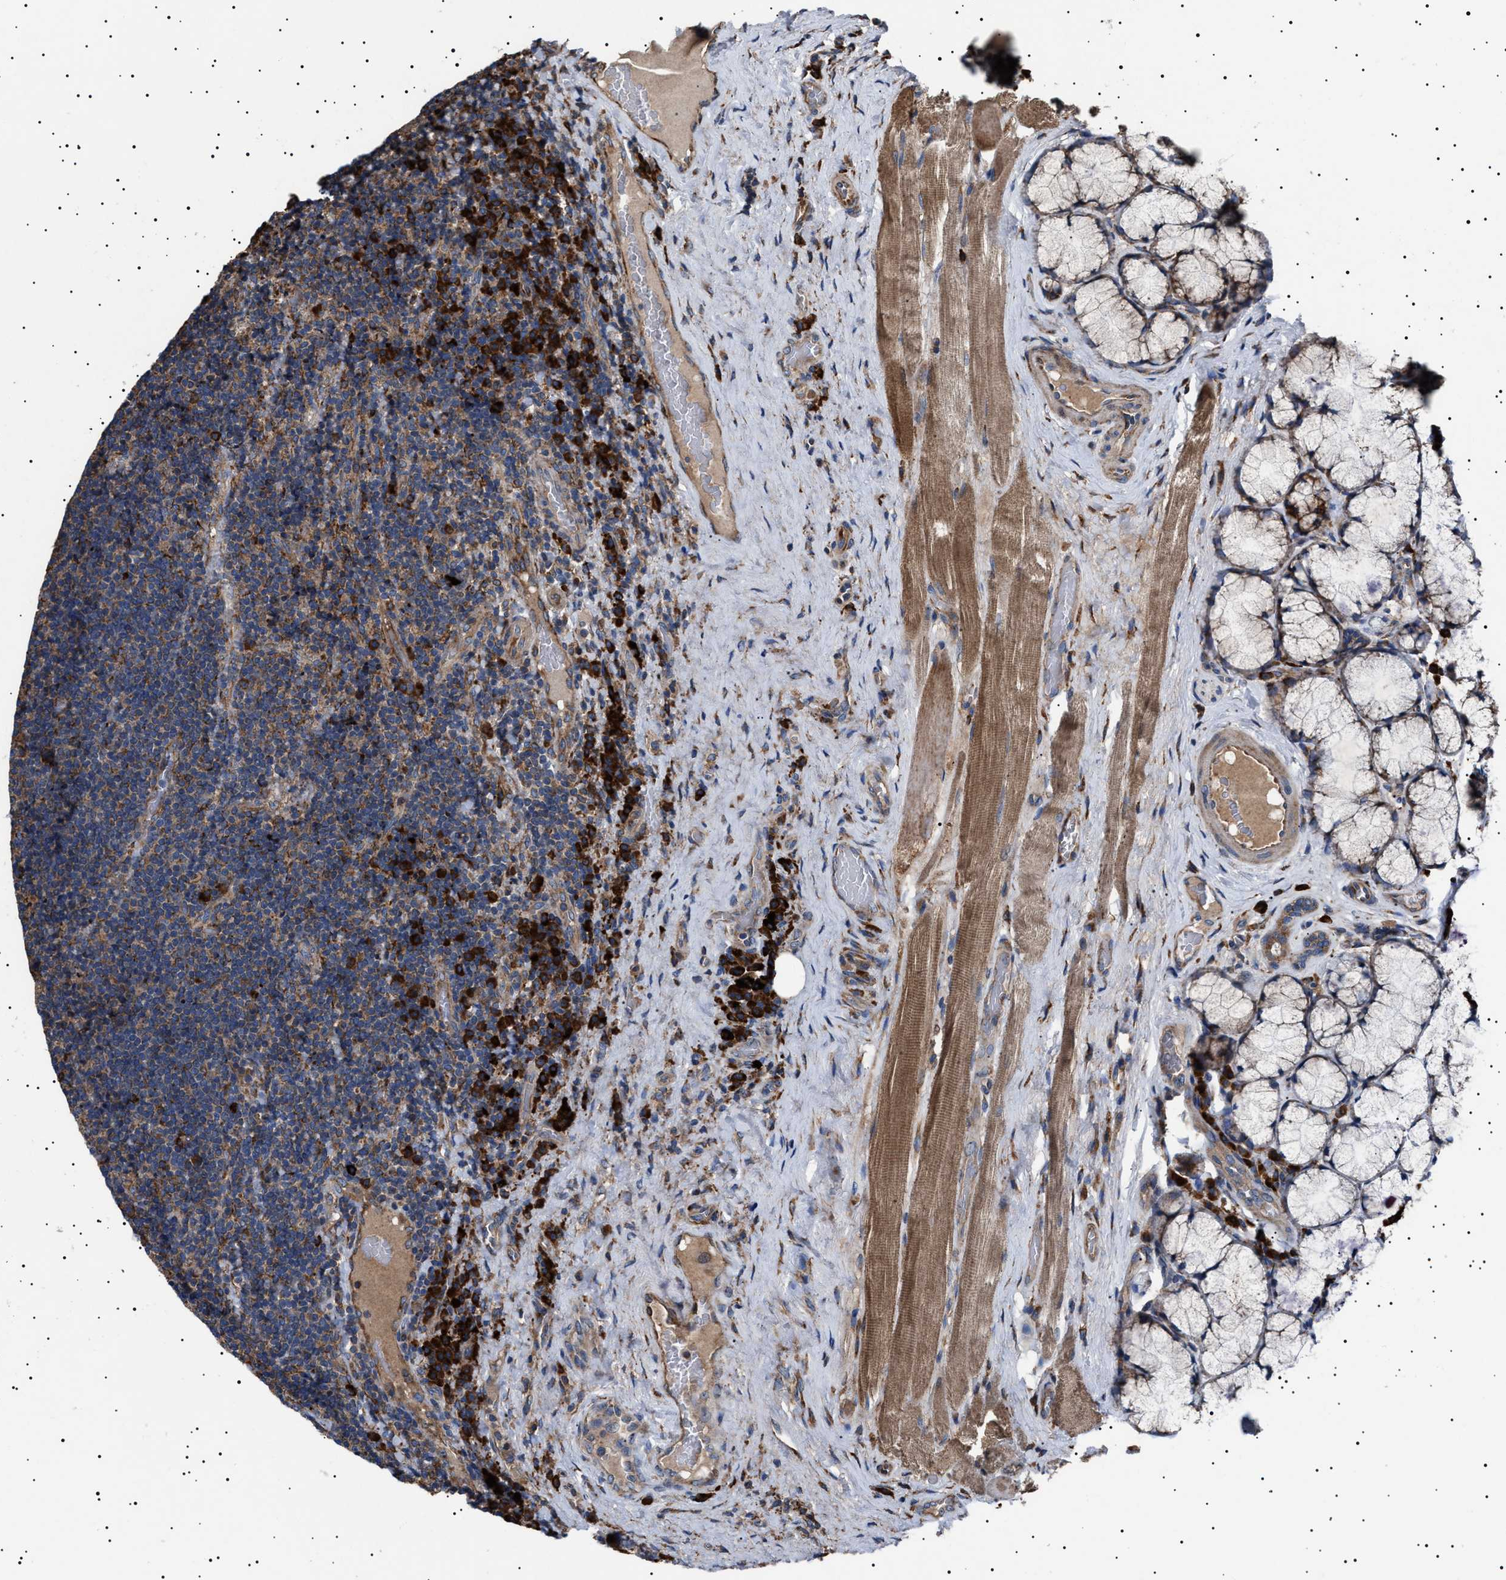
{"staining": {"intensity": "moderate", "quantity": ">75%", "location": "cytoplasmic/membranous"}, "tissue": "lymphoma", "cell_type": "Tumor cells", "image_type": "cancer", "snomed": [{"axis": "morphology", "description": "Malignant lymphoma, non-Hodgkin's type, High grade"}, {"axis": "topography", "description": "Tonsil"}], "caption": "Tumor cells display medium levels of moderate cytoplasmic/membranous expression in about >75% of cells in human high-grade malignant lymphoma, non-Hodgkin's type. (DAB = brown stain, brightfield microscopy at high magnification).", "gene": "TOP1MT", "patient": {"sex": "female", "age": 36}}